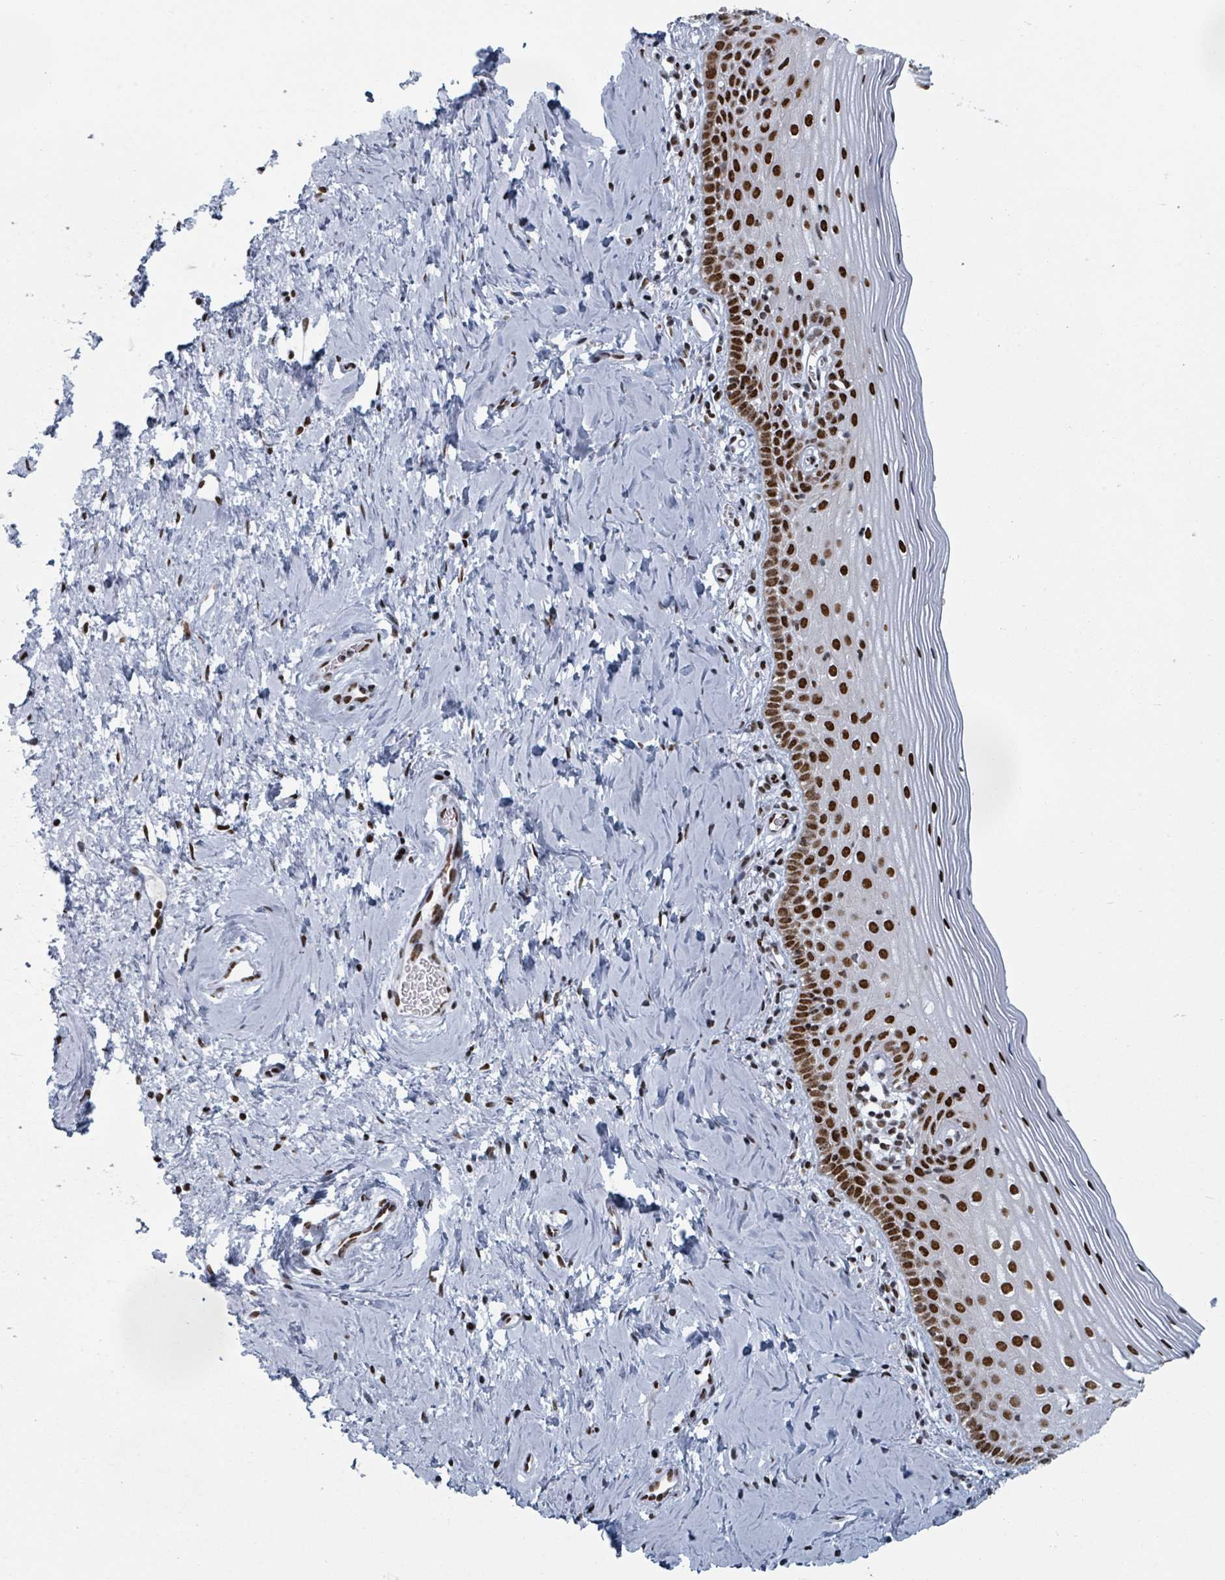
{"staining": {"intensity": "strong", "quantity": ">75%", "location": "nuclear"}, "tissue": "cervix", "cell_type": "Glandular cells", "image_type": "normal", "snomed": [{"axis": "morphology", "description": "Normal tissue, NOS"}, {"axis": "topography", "description": "Cervix"}], "caption": "This photomicrograph reveals IHC staining of unremarkable human cervix, with high strong nuclear positivity in about >75% of glandular cells.", "gene": "DHX16", "patient": {"sex": "female", "age": 44}}